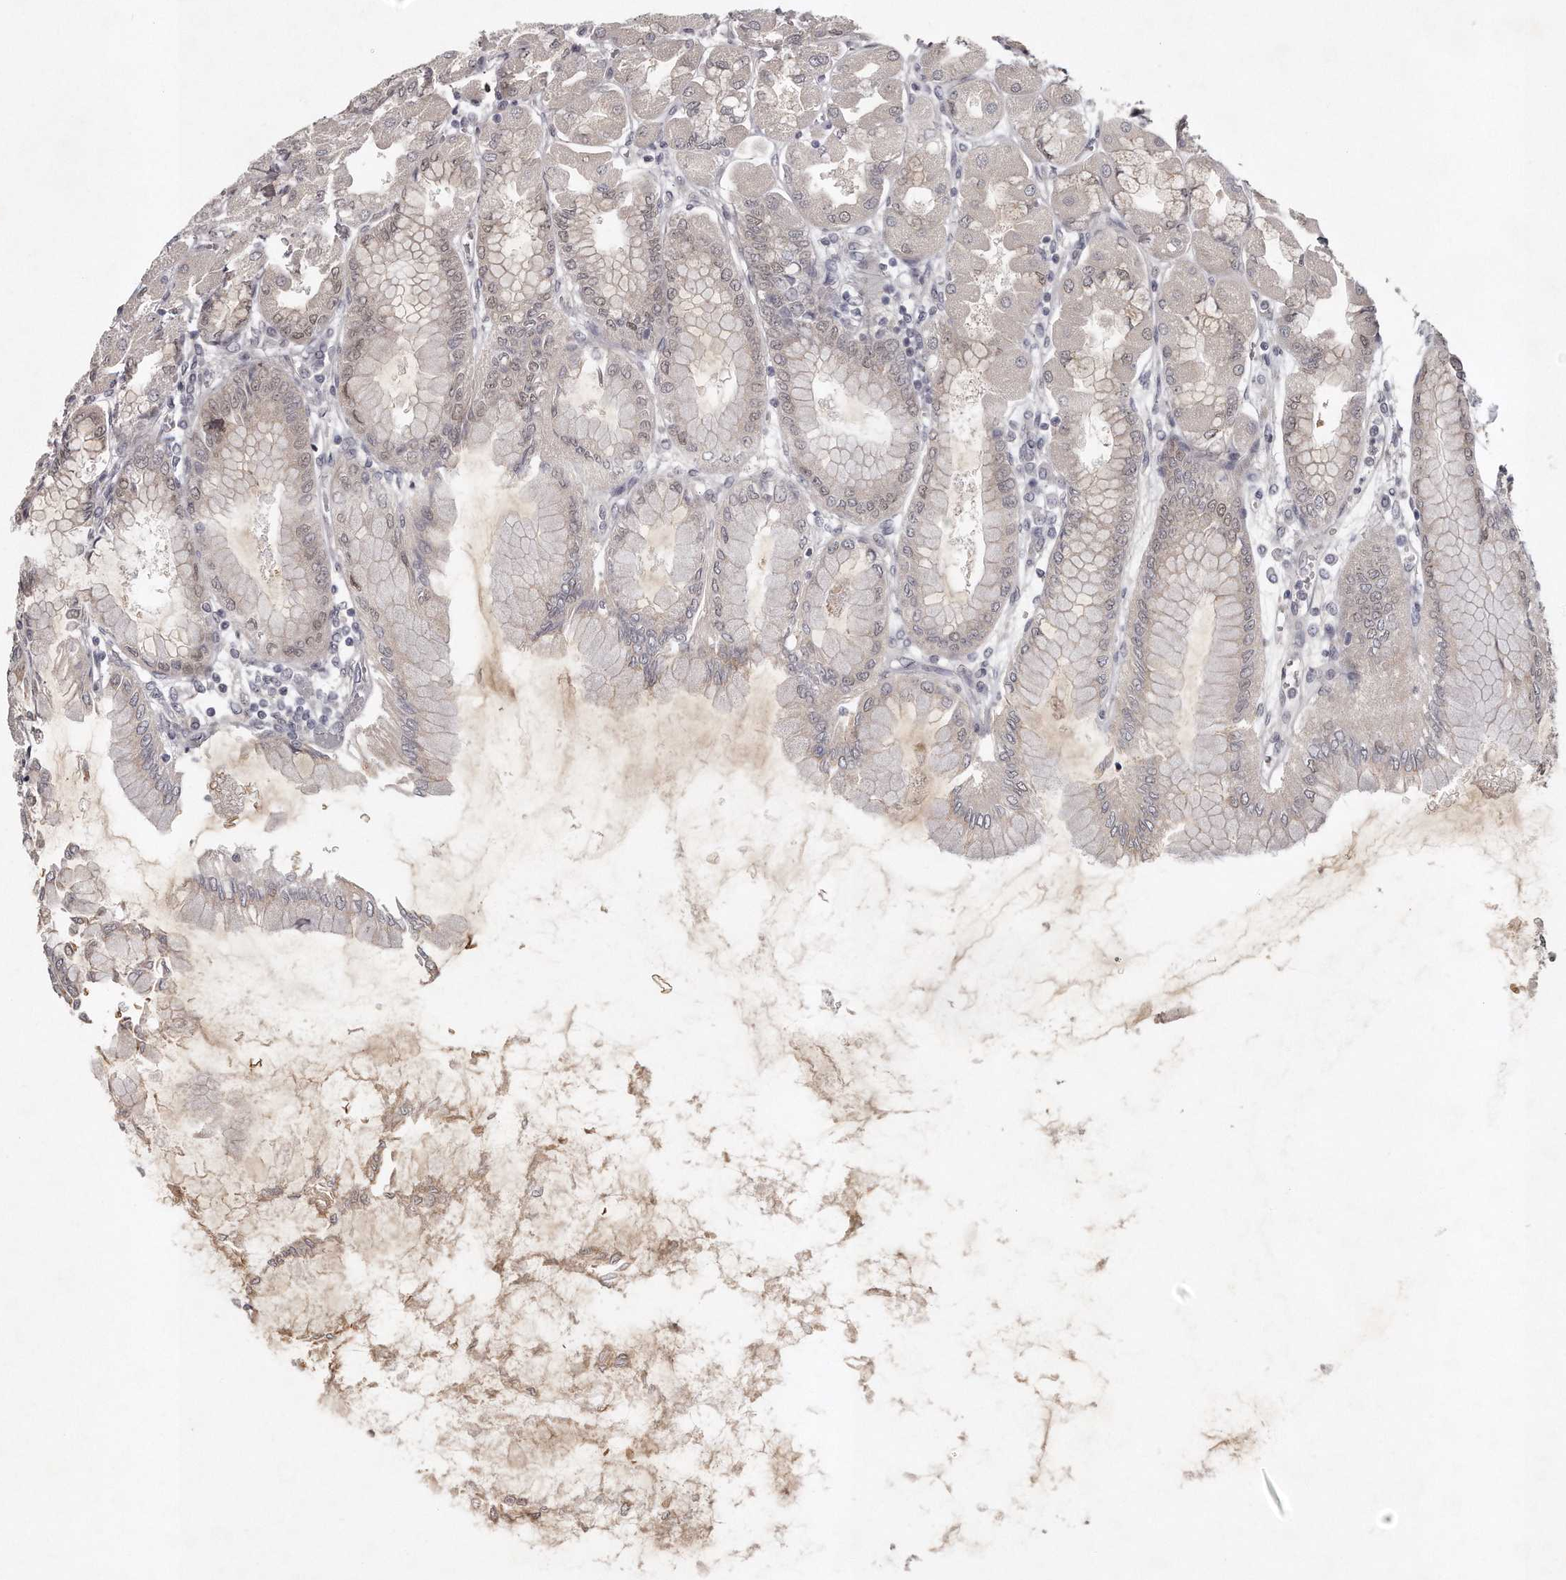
{"staining": {"intensity": "moderate", "quantity": "25%-75%", "location": "cytoplasmic/membranous"}, "tissue": "stomach", "cell_type": "Glandular cells", "image_type": "normal", "snomed": [{"axis": "morphology", "description": "Normal tissue, NOS"}, {"axis": "topography", "description": "Stomach, upper"}], "caption": "Immunohistochemical staining of normal stomach exhibits medium levels of moderate cytoplasmic/membranous positivity in about 25%-75% of glandular cells.", "gene": "GGCT", "patient": {"sex": "female", "age": 56}}